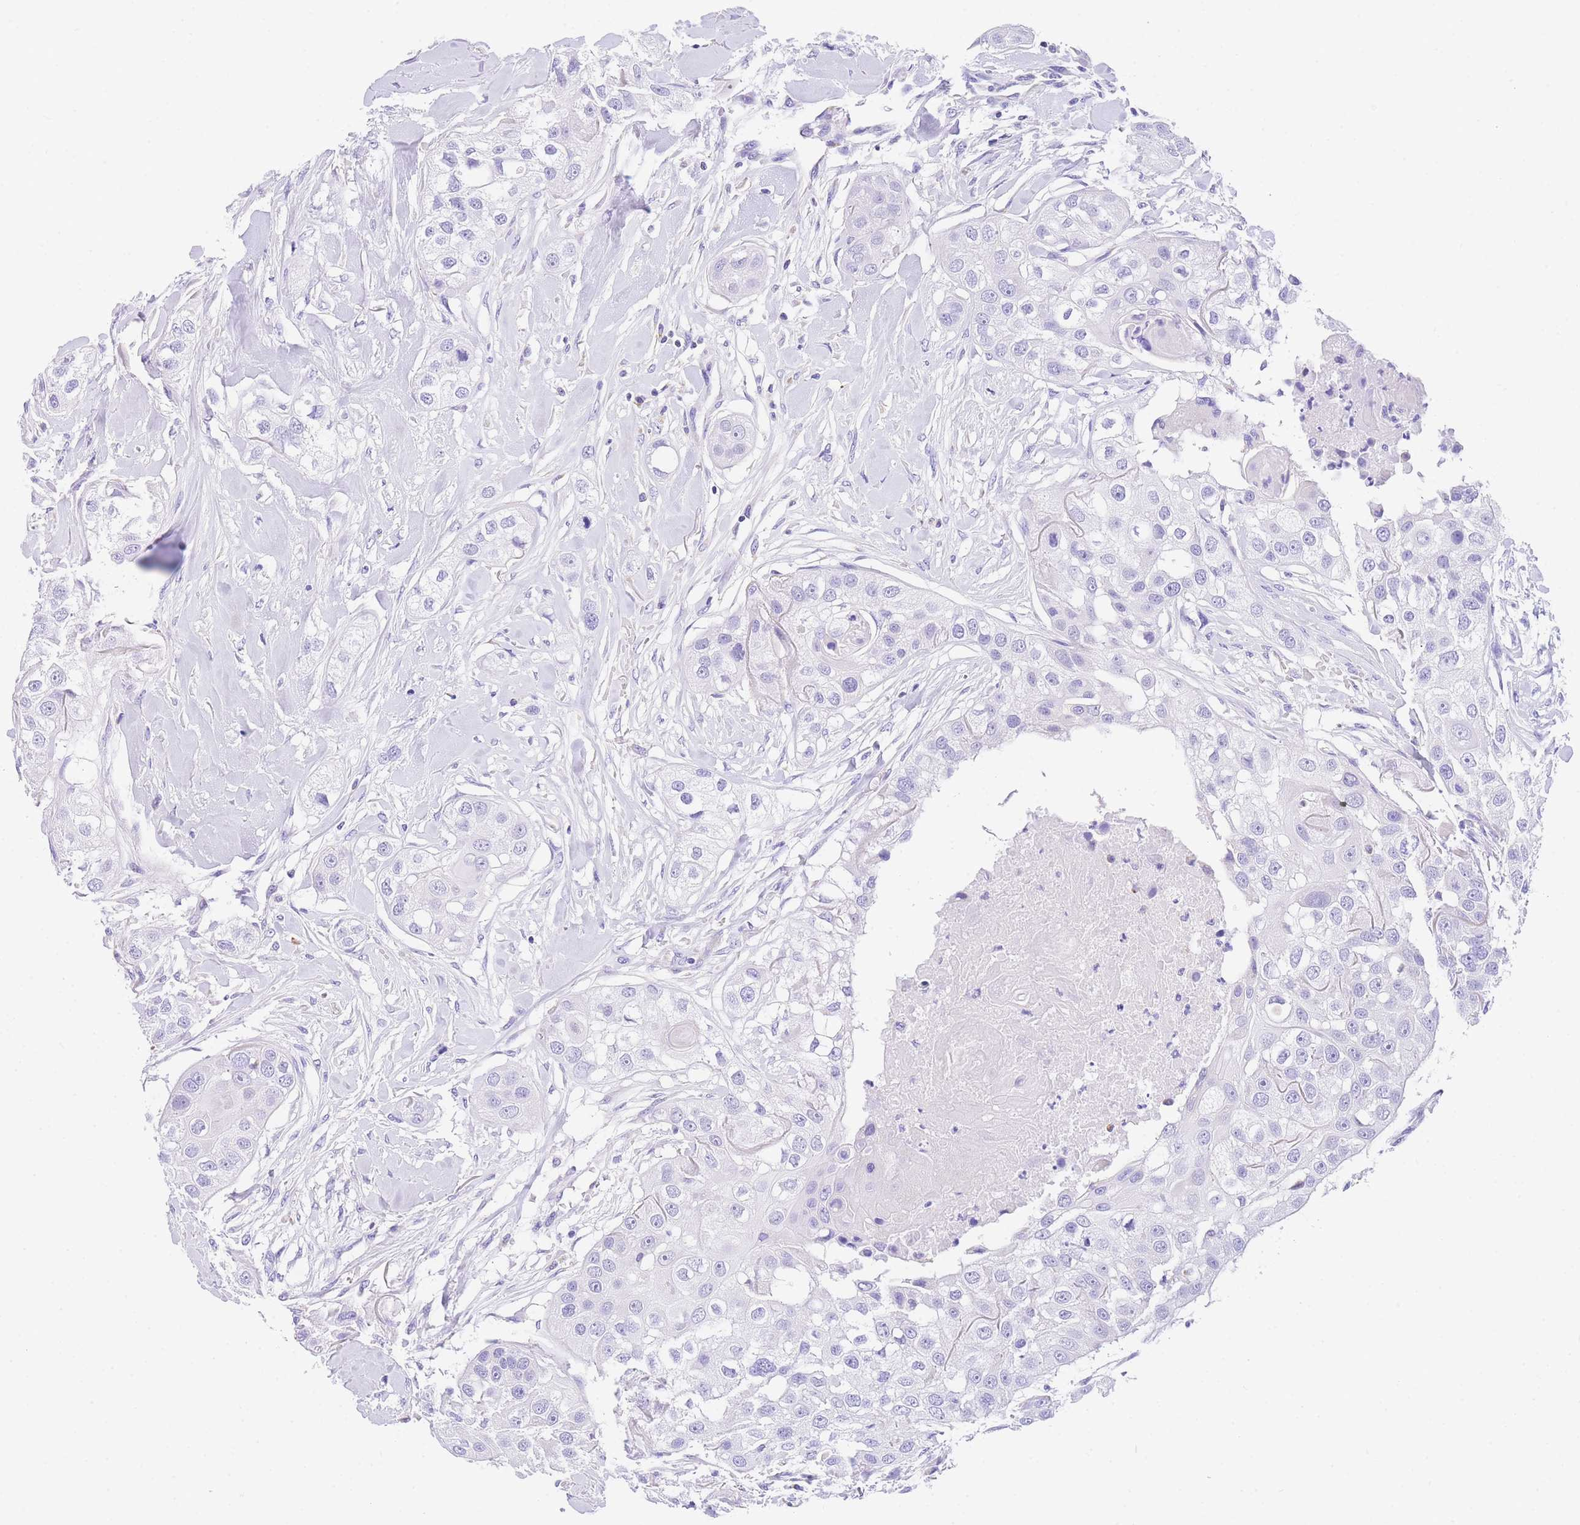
{"staining": {"intensity": "negative", "quantity": "none", "location": "none"}, "tissue": "head and neck cancer", "cell_type": "Tumor cells", "image_type": "cancer", "snomed": [{"axis": "morphology", "description": "Normal tissue, NOS"}, {"axis": "morphology", "description": "Squamous cell carcinoma, NOS"}, {"axis": "topography", "description": "Skeletal muscle"}, {"axis": "topography", "description": "Head-Neck"}], "caption": "IHC of head and neck cancer (squamous cell carcinoma) reveals no expression in tumor cells. (IHC, brightfield microscopy, high magnification).", "gene": "NKD2", "patient": {"sex": "male", "age": 51}}